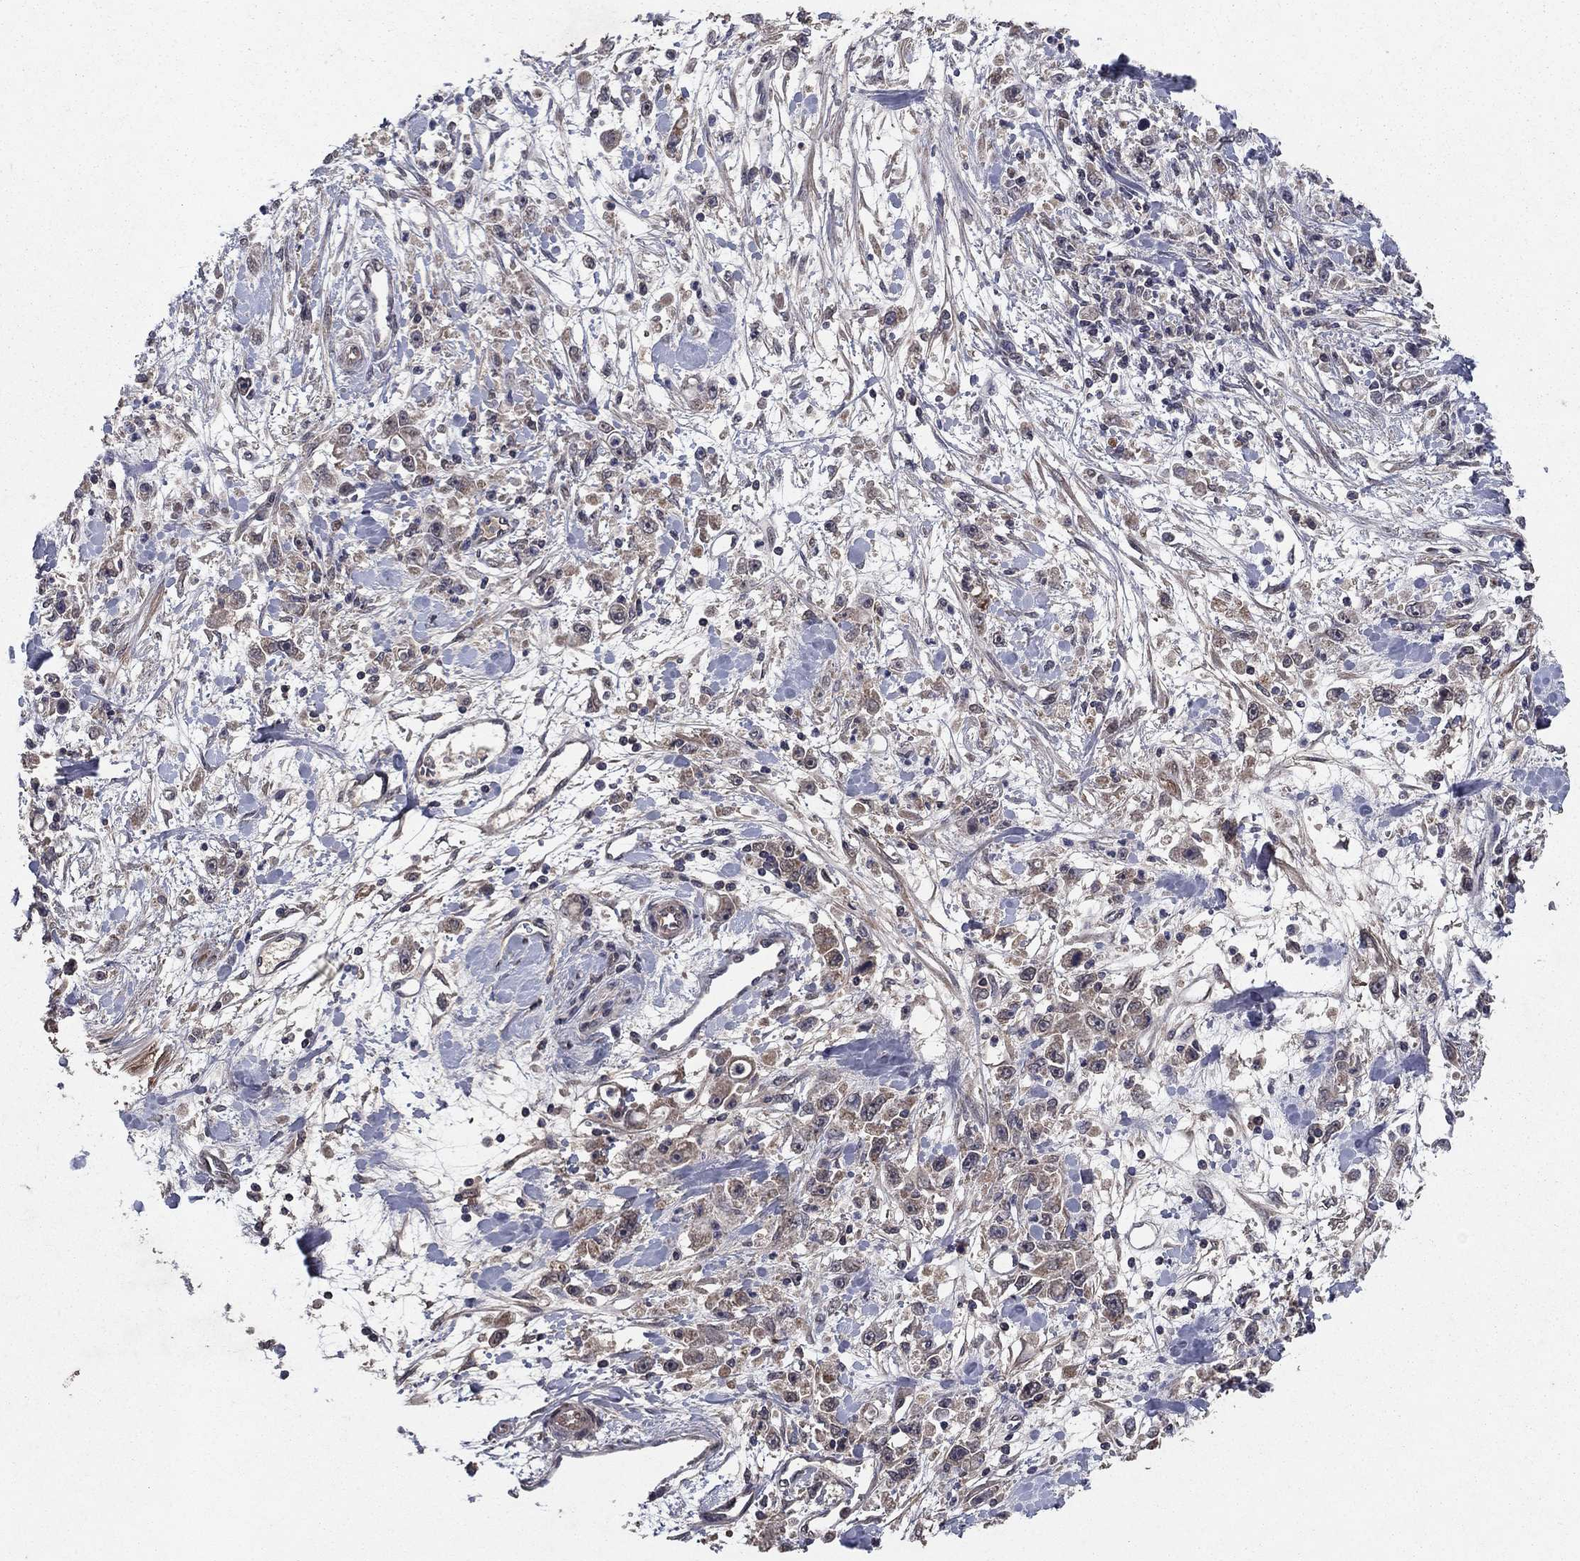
{"staining": {"intensity": "negative", "quantity": "none", "location": "none"}, "tissue": "stomach cancer", "cell_type": "Tumor cells", "image_type": "cancer", "snomed": [{"axis": "morphology", "description": "Adenocarcinoma, NOS"}, {"axis": "topography", "description": "Stomach"}], "caption": "Human stomach cancer stained for a protein using immunohistochemistry (IHC) shows no staining in tumor cells.", "gene": "DHRS1", "patient": {"sex": "female", "age": 59}}